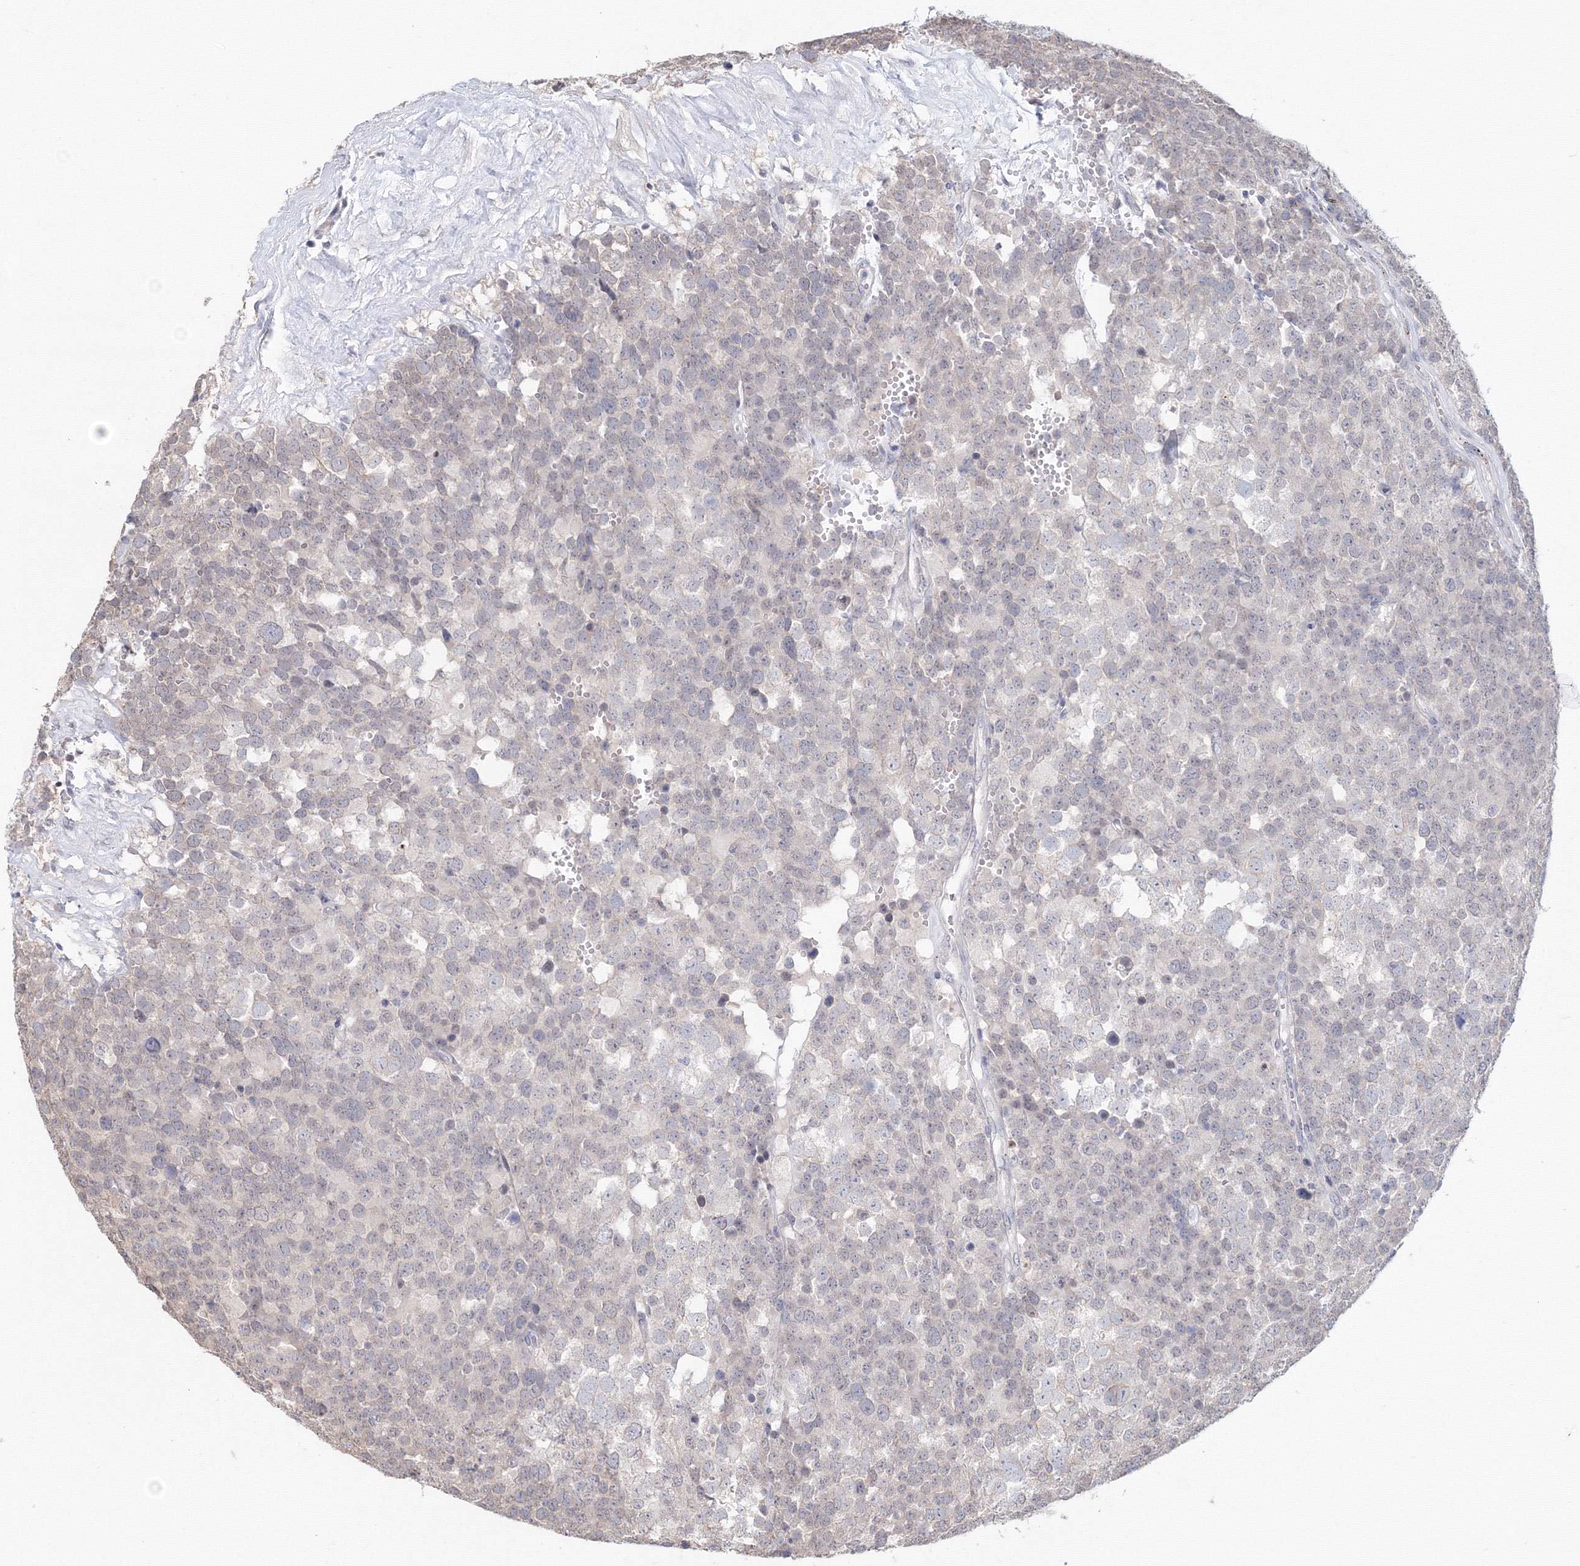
{"staining": {"intensity": "negative", "quantity": "none", "location": "none"}, "tissue": "testis cancer", "cell_type": "Tumor cells", "image_type": "cancer", "snomed": [{"axis": "morphology", "description": "Seminoma, NOS"}, {"axis": "topography", "description": "Testis"}], "caption": "This is an IHC histopathology image of testis cancer (seminoma). There is no expression in tumor cells.", "gene": "SLC7A7", "patient": {"sex": "male", "age": 71}}